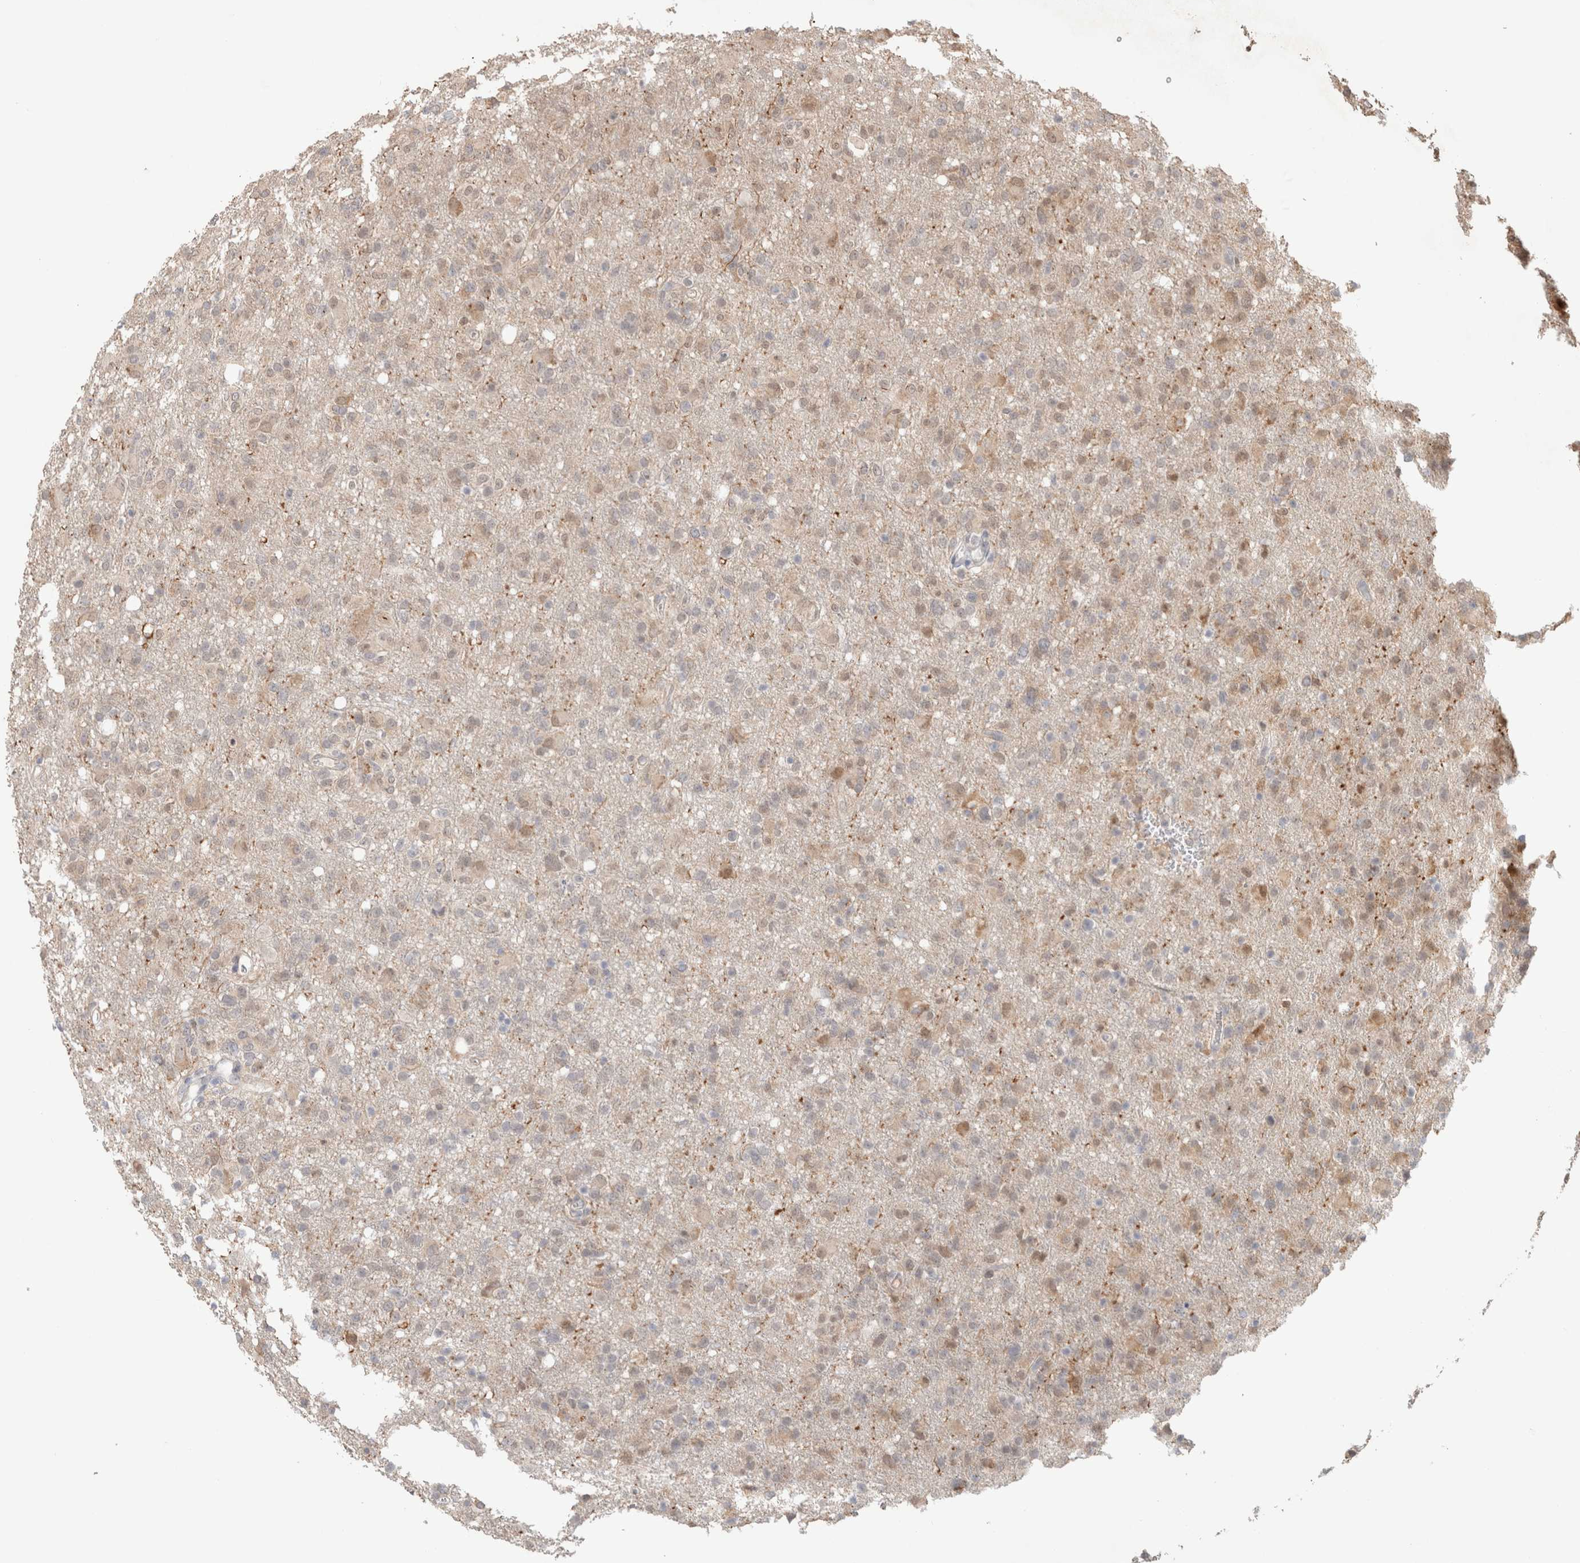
{"staining": {"intensity": "weak", "quantity": "<25%", "location": "cytoplasmic/membranous,nuclear"}, "tissue": "glioma", "cell_type": "Tumor cells", "image_type": "cancer", "snomed": [{"axis": "morphology", "description": "Glioma, malignant, High grade"}, {"axis": "topography", "description": "Brain"}], "caption": "This is an immunohistochemistry (IHC) histopathology image of human high-grade glioma (malignant). There is no expression in tumor cells.", "gene": "SYDE2", "patient": {"sex": "female", "age": 57}}